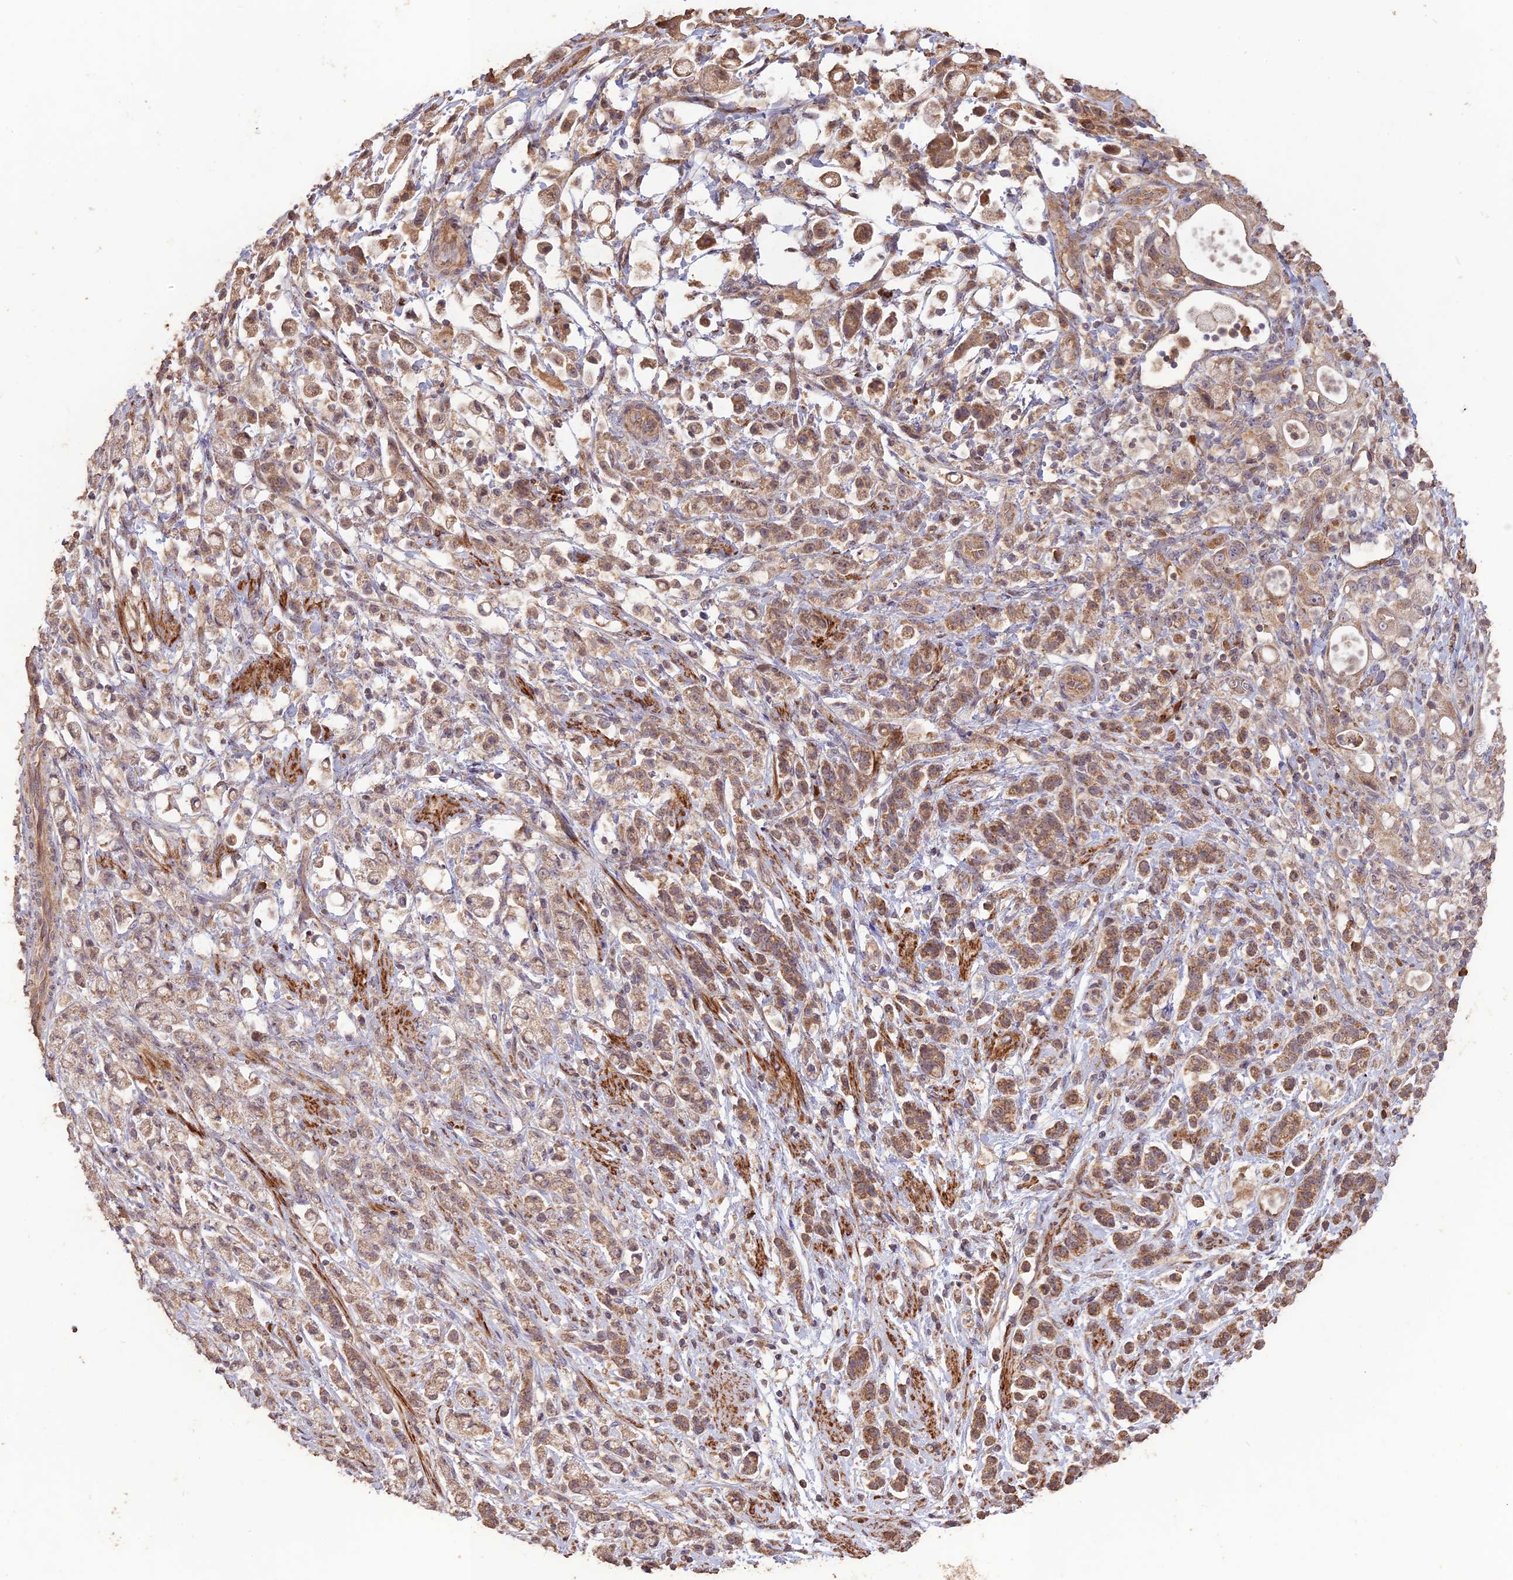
{"staining": {"intensity": "moderate", "quantity": "25%-75%", "location": "cytoplasmic/membranous"}, "tissue": "stomach cancer", "cell_type": "Tumor cells", "image_type": "cancer", "snomed": [{"axis": "morphology", "description": "Adenocarcinoma, NOS"}, {"axis": "topography", "description": "Stomach"}], "caption": "Immunohistochemical staining of stomach adenocarcinoma demonstrates medium levels of moderate cytoplasmic/membranous protein staining in approximately 25%-75% of tumor cells.", "gene": "LAYN", "patient": {"sex": "female", "age": 60}}